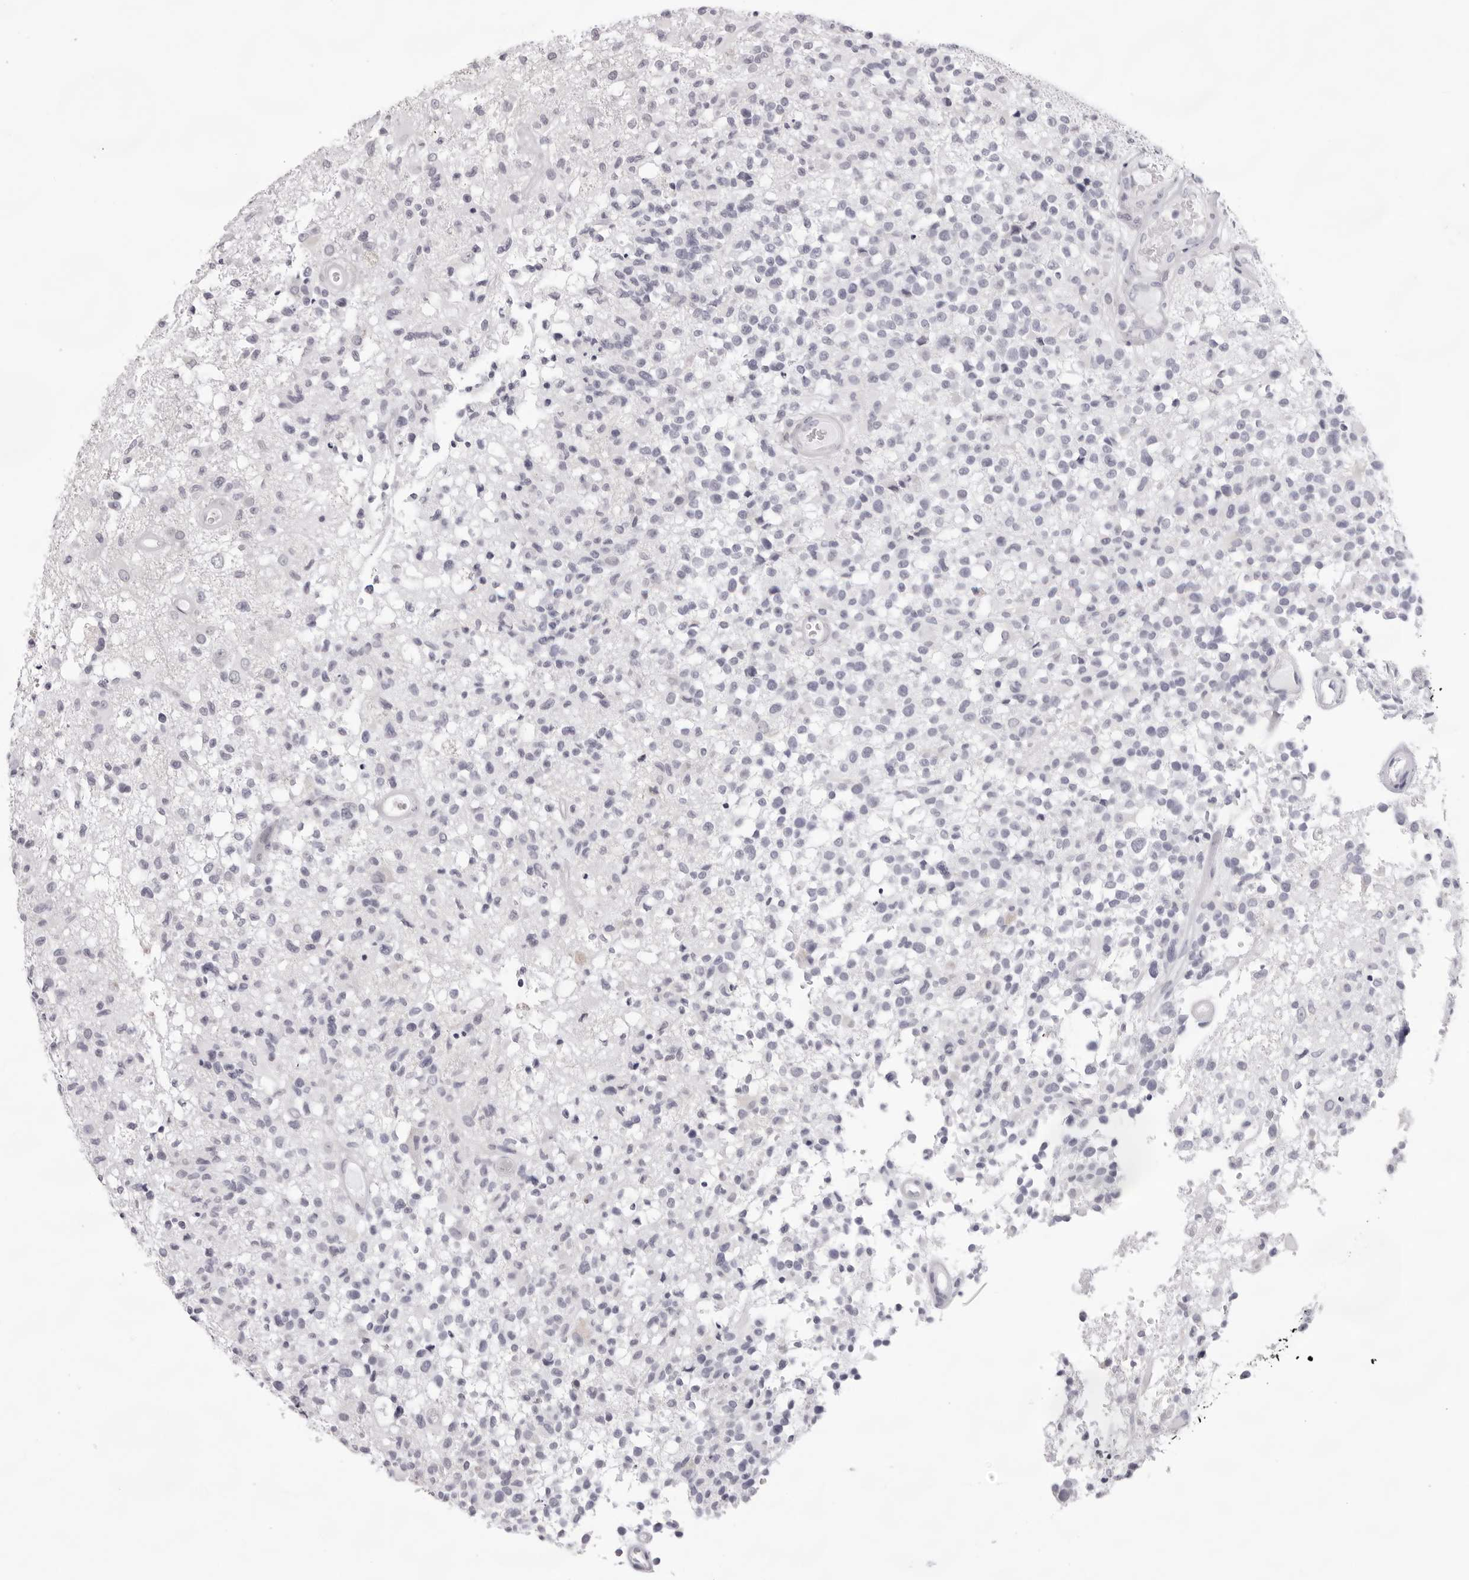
{"staining": {"intensity": "negative", "quantity": "none", "location": "none"}, "tissue": "glioma", "cell_type": "Tumor cells", "image_type": "cancer", "snomed": [{"axis": "morphology", "description": "Glioma, malignant, High grade"}, {"axis": "morphology", "description": "Glioblastoma, NOS"}, {"axis": "topography", "description": "Brain"}], "caption": "Image shows no protein staining in tumor cells of glioma tissue.", "gene": "SMIM2", "patient": {"sex": "male", "age": 60}}